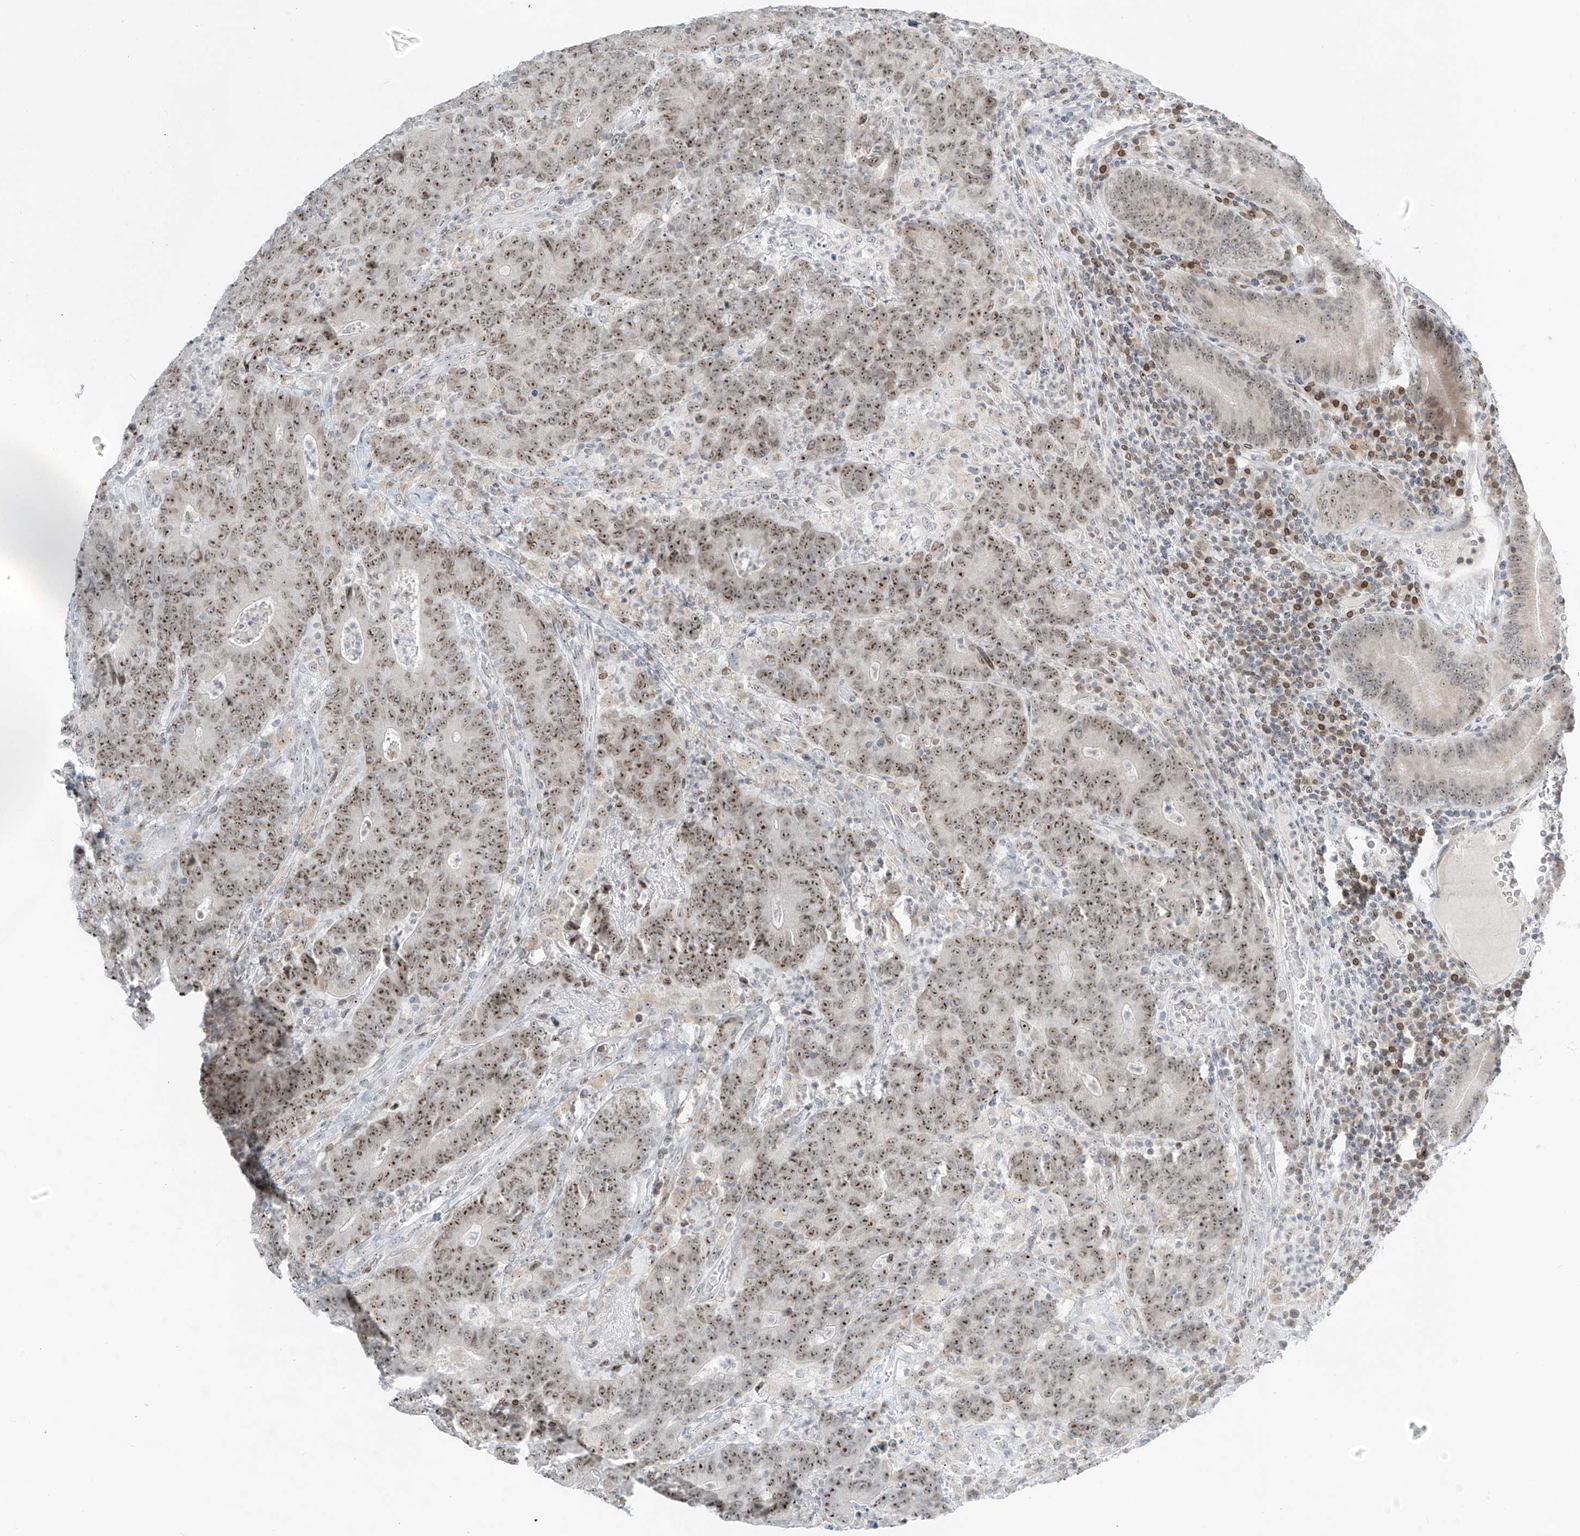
{"staining": {"intensity": "moderate", "quantity": ">75%", "location": "nuclear"}, "tissue": "colorectal cancer", "cell_type": "Tumor cells", "image_type": "cancer", "snomed": [{"axis": "morphology", "description": "Normal tissue, NOS"}, {"axis": "morphology", "description": "Adenocarcinoma, NOS"}, {"axis": "topography", "description": "Colon"}], "caption": "The immunohistochemical stain labels moderate nuclear staining in tumor cells of colorectal cancer (adenocarcinoma) tissue.", "gene": "SAMD15", "patient": {"sex": "female", "age": 75}}